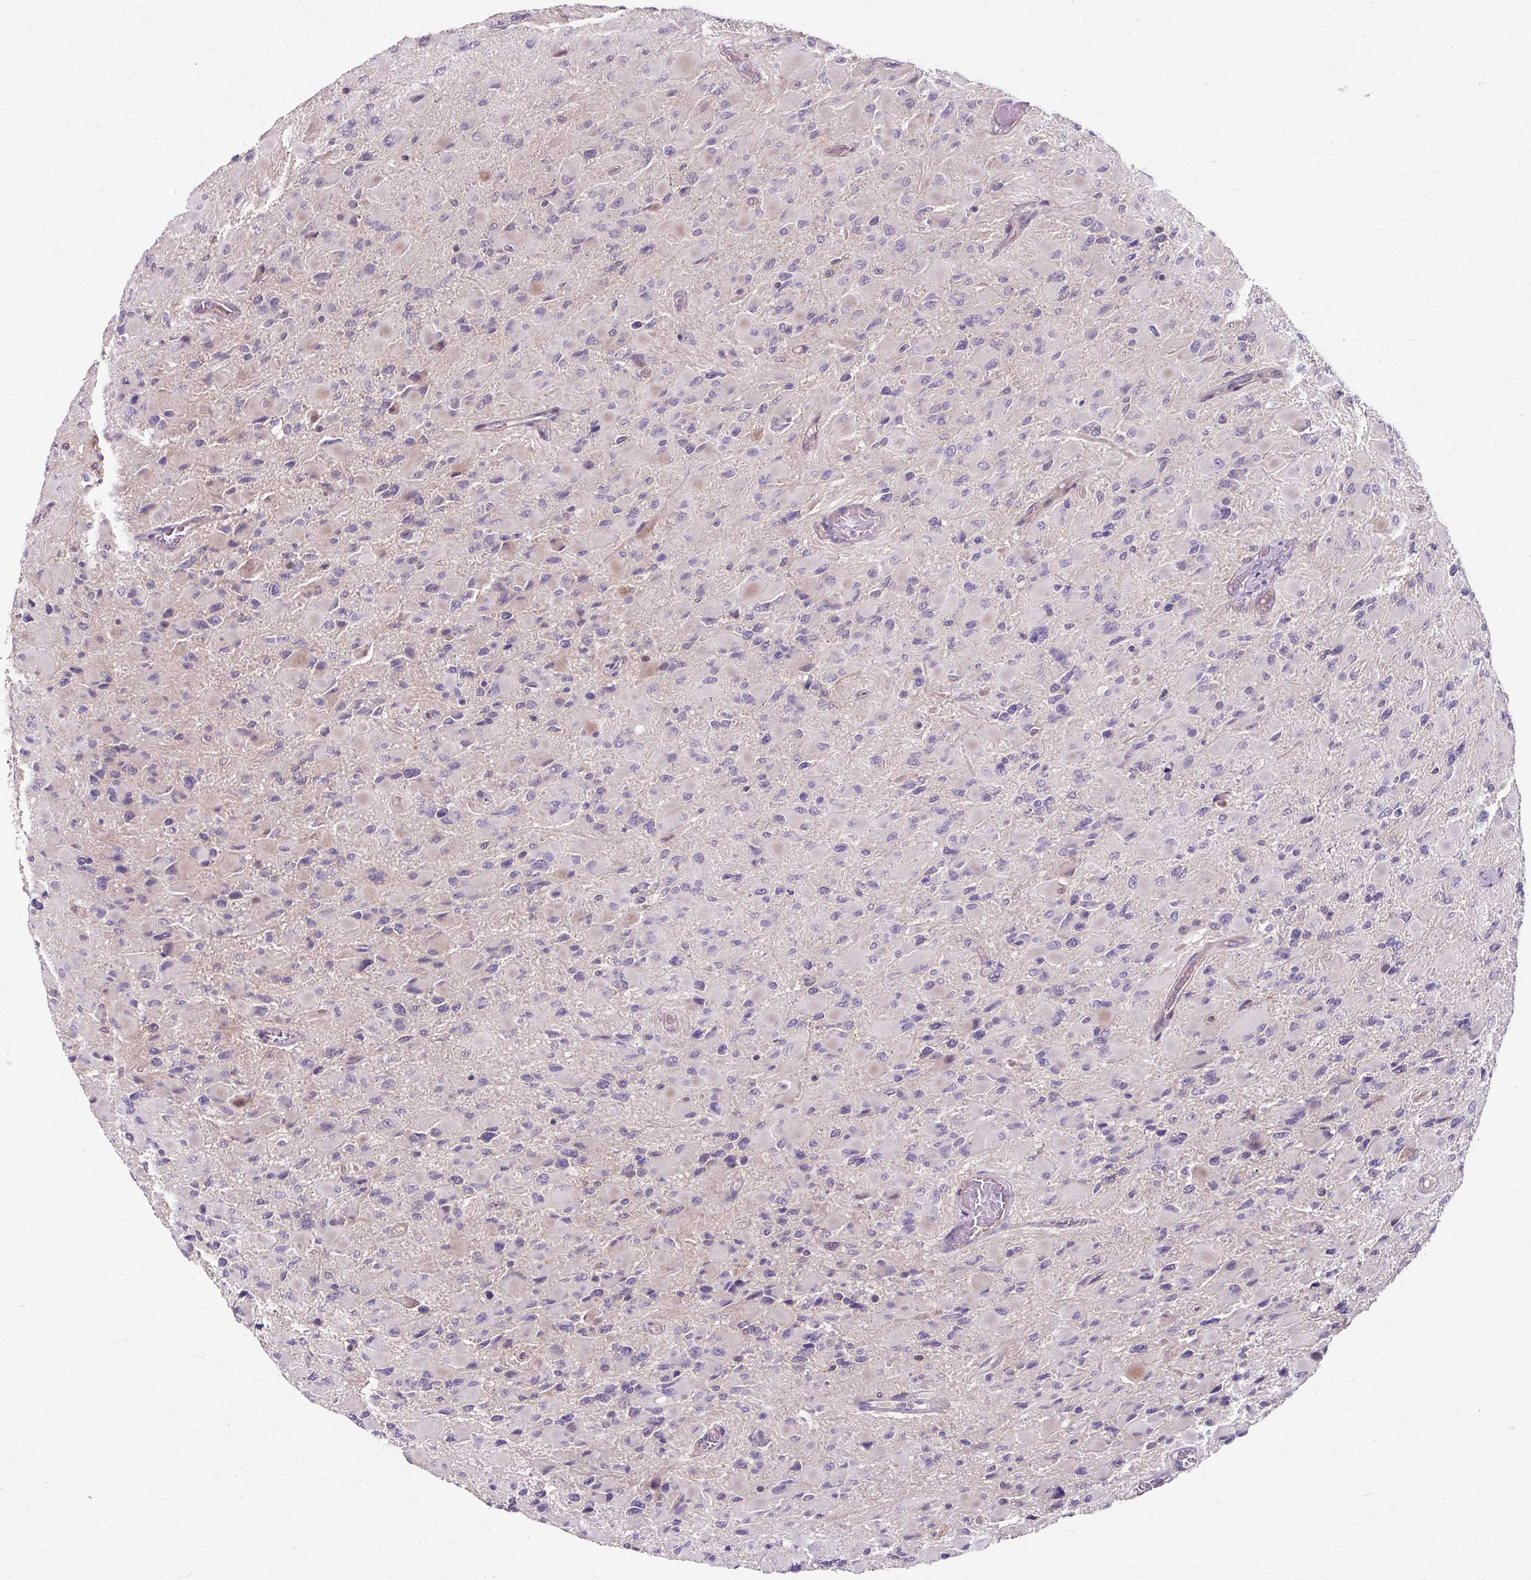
{"staining": {"intensity": "negative", "quantity": "none", "location": "none"}, "tissue": "glioma", "cell_type": "Tumor cells", "image_type": "cancer", "snomed": [{"axis": "morphology", "description": "Glioma, malignant, High grade"}, {"axis": "topography", "description": "Cerebral cortex"}], "caption": "There is no significant expression in tumor cells of glioma. (Immunohistochemistry (ihc), brightfield microscopy, high magnification).", "gene": "ZNF555", "patient": {"sex": "female", "age": 36}}